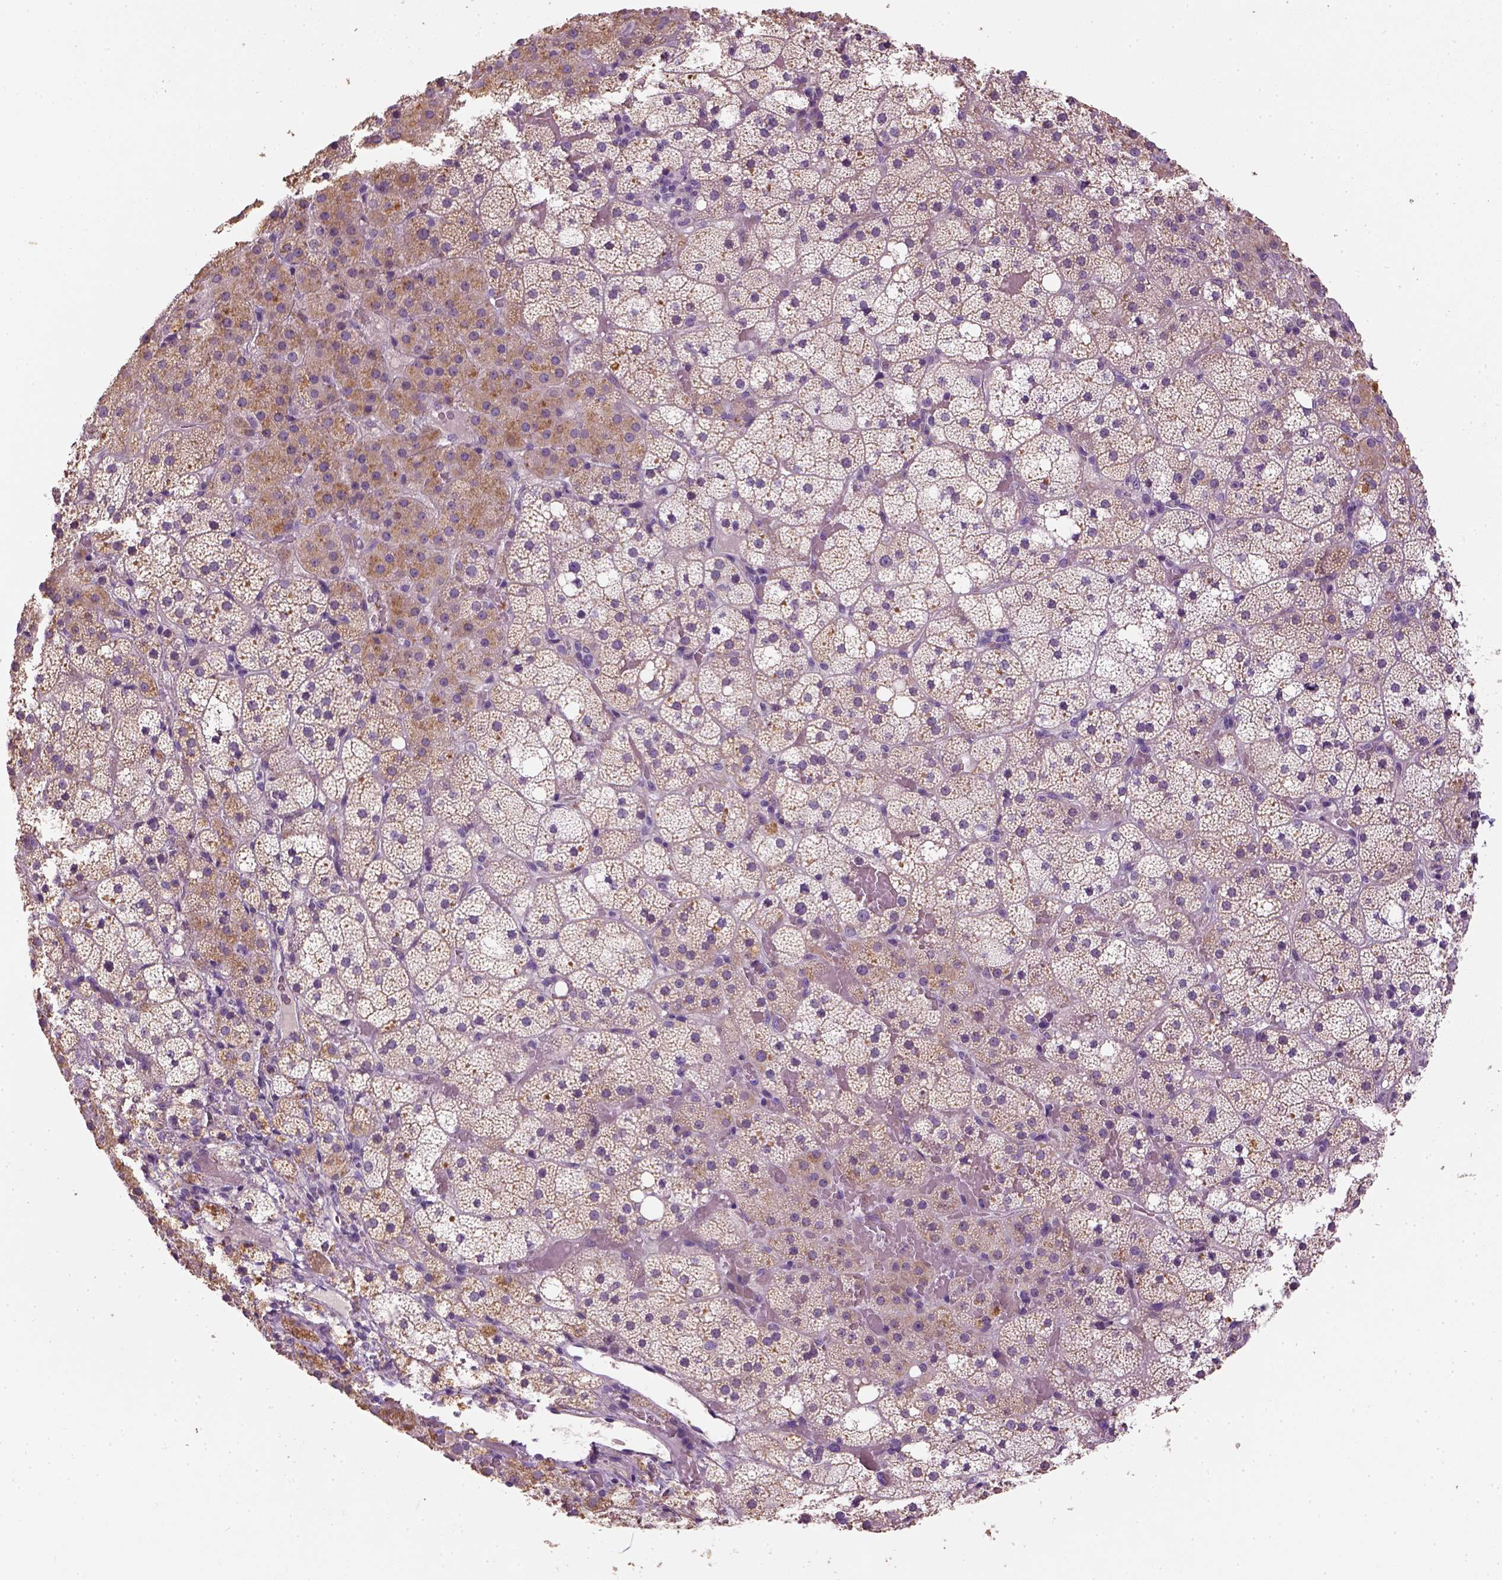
{"staining": {"intensity": "moderate", "quantity": ">75%", "location": "cytoplasmic/membranous"}, "tissue": "adrenal gland", "cell_type": "Glandular cells", "image_type": "normal", "snomed": [{"axis": "morphology", "description": "Normal tissue, NOS"}, {"axis": "topography", "description": "Adrenal gland"}], "caption": "Immunohistochemistry photomicrograph of normal human adrenal gland stained for a protein (brown), which exhibits medium levels of moderate cytoplasmic/membranous staining in about >75% of glandular cells.", "gene": "NUDT6", "patient": {"sex": "male", "age": 53}}